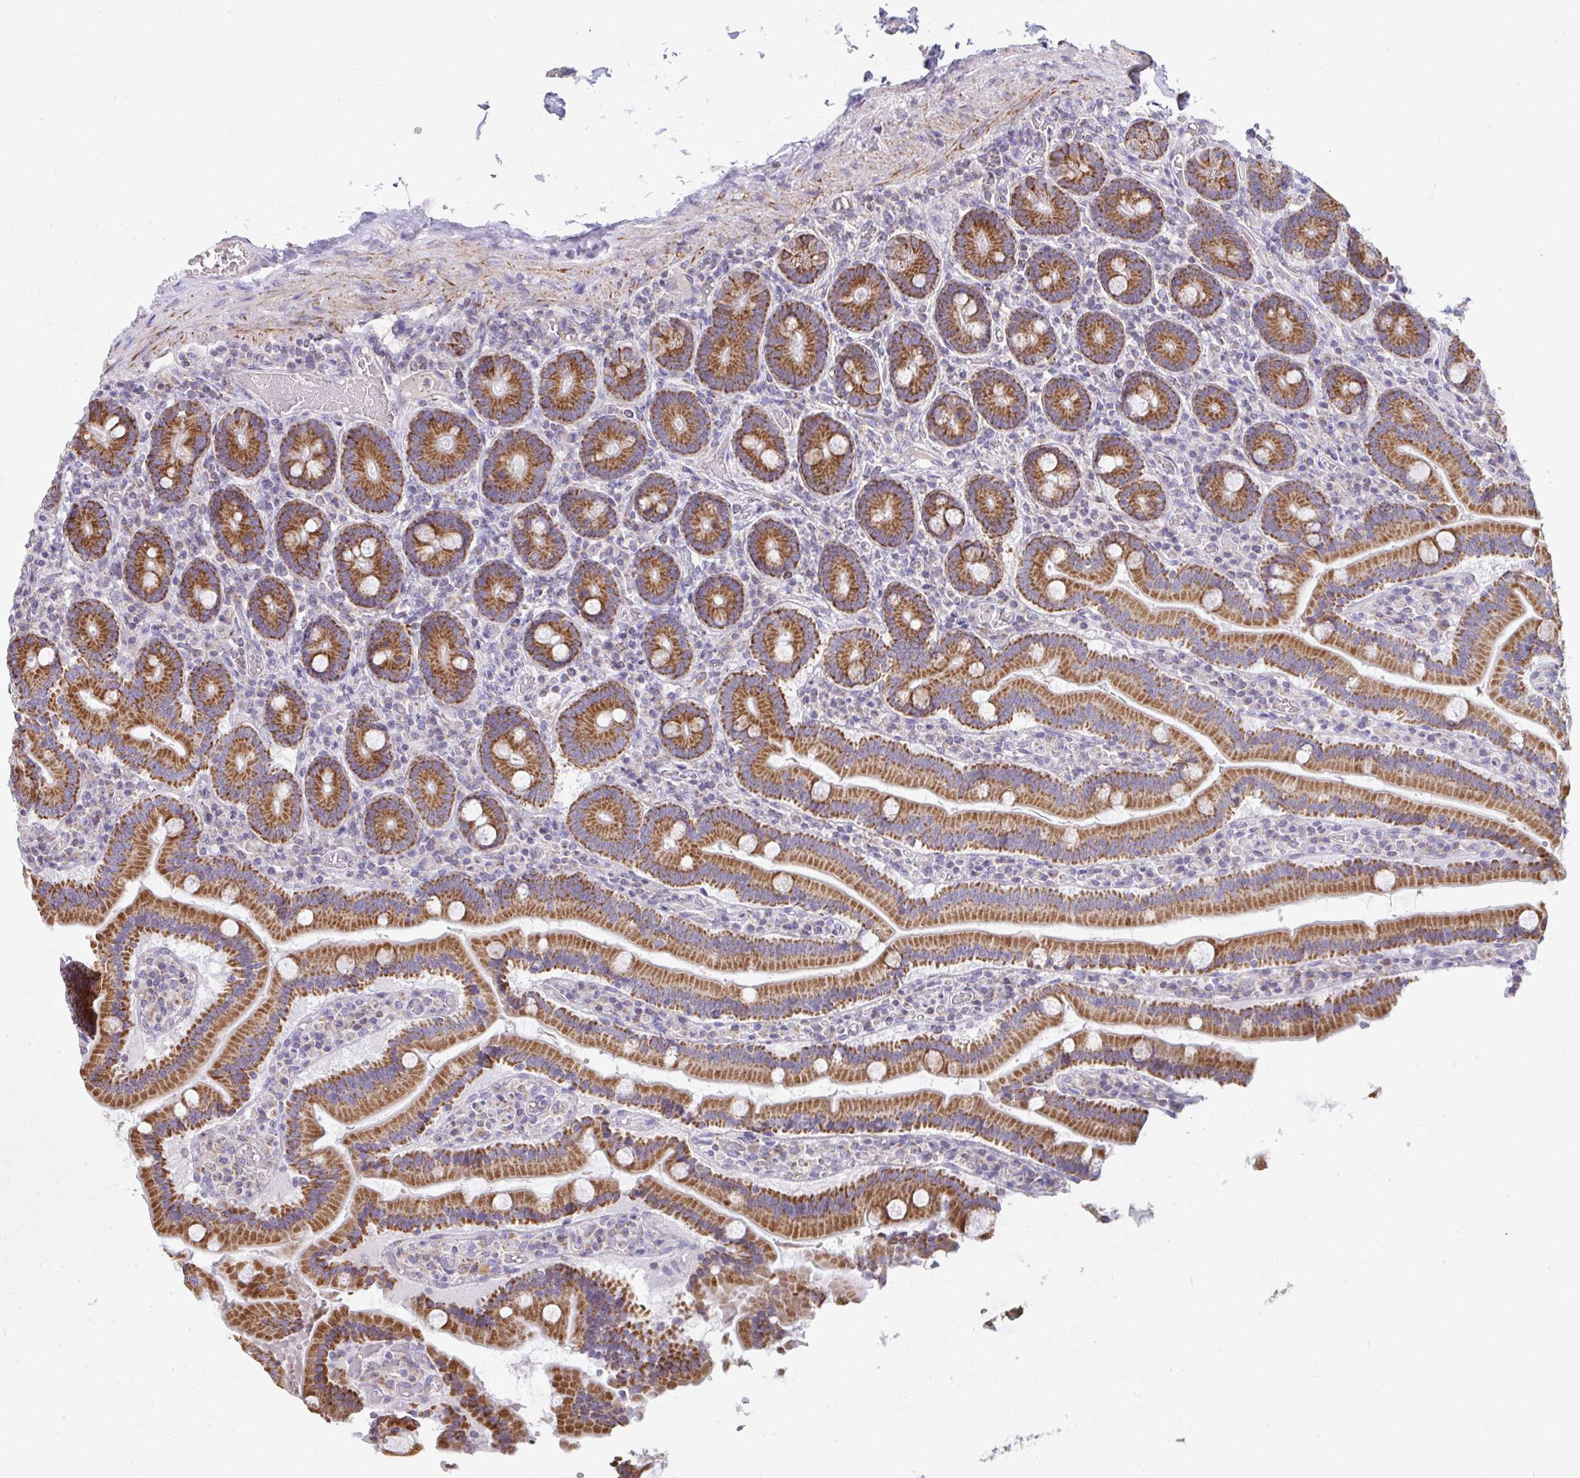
{"staining": {"intensity": "strong", "quantity": ">75%", "location": "cytoplasmic/membranous"}, "tissue": "duodenum", "cell_type": "Glandular cells", "image_type": "normal", "snomed": [{"axis": "morphology", "description": "Normal tissue, NOS"}, {"axis": "topography", "description": "Duodenum"}], "caption": "Strong cytoplasmic/membranous staining is appreciated in approximately >75% of glandular cells in benign duodenum.", "gene": "FAHD1", "patient": {"sex": "female", "age": 62}}